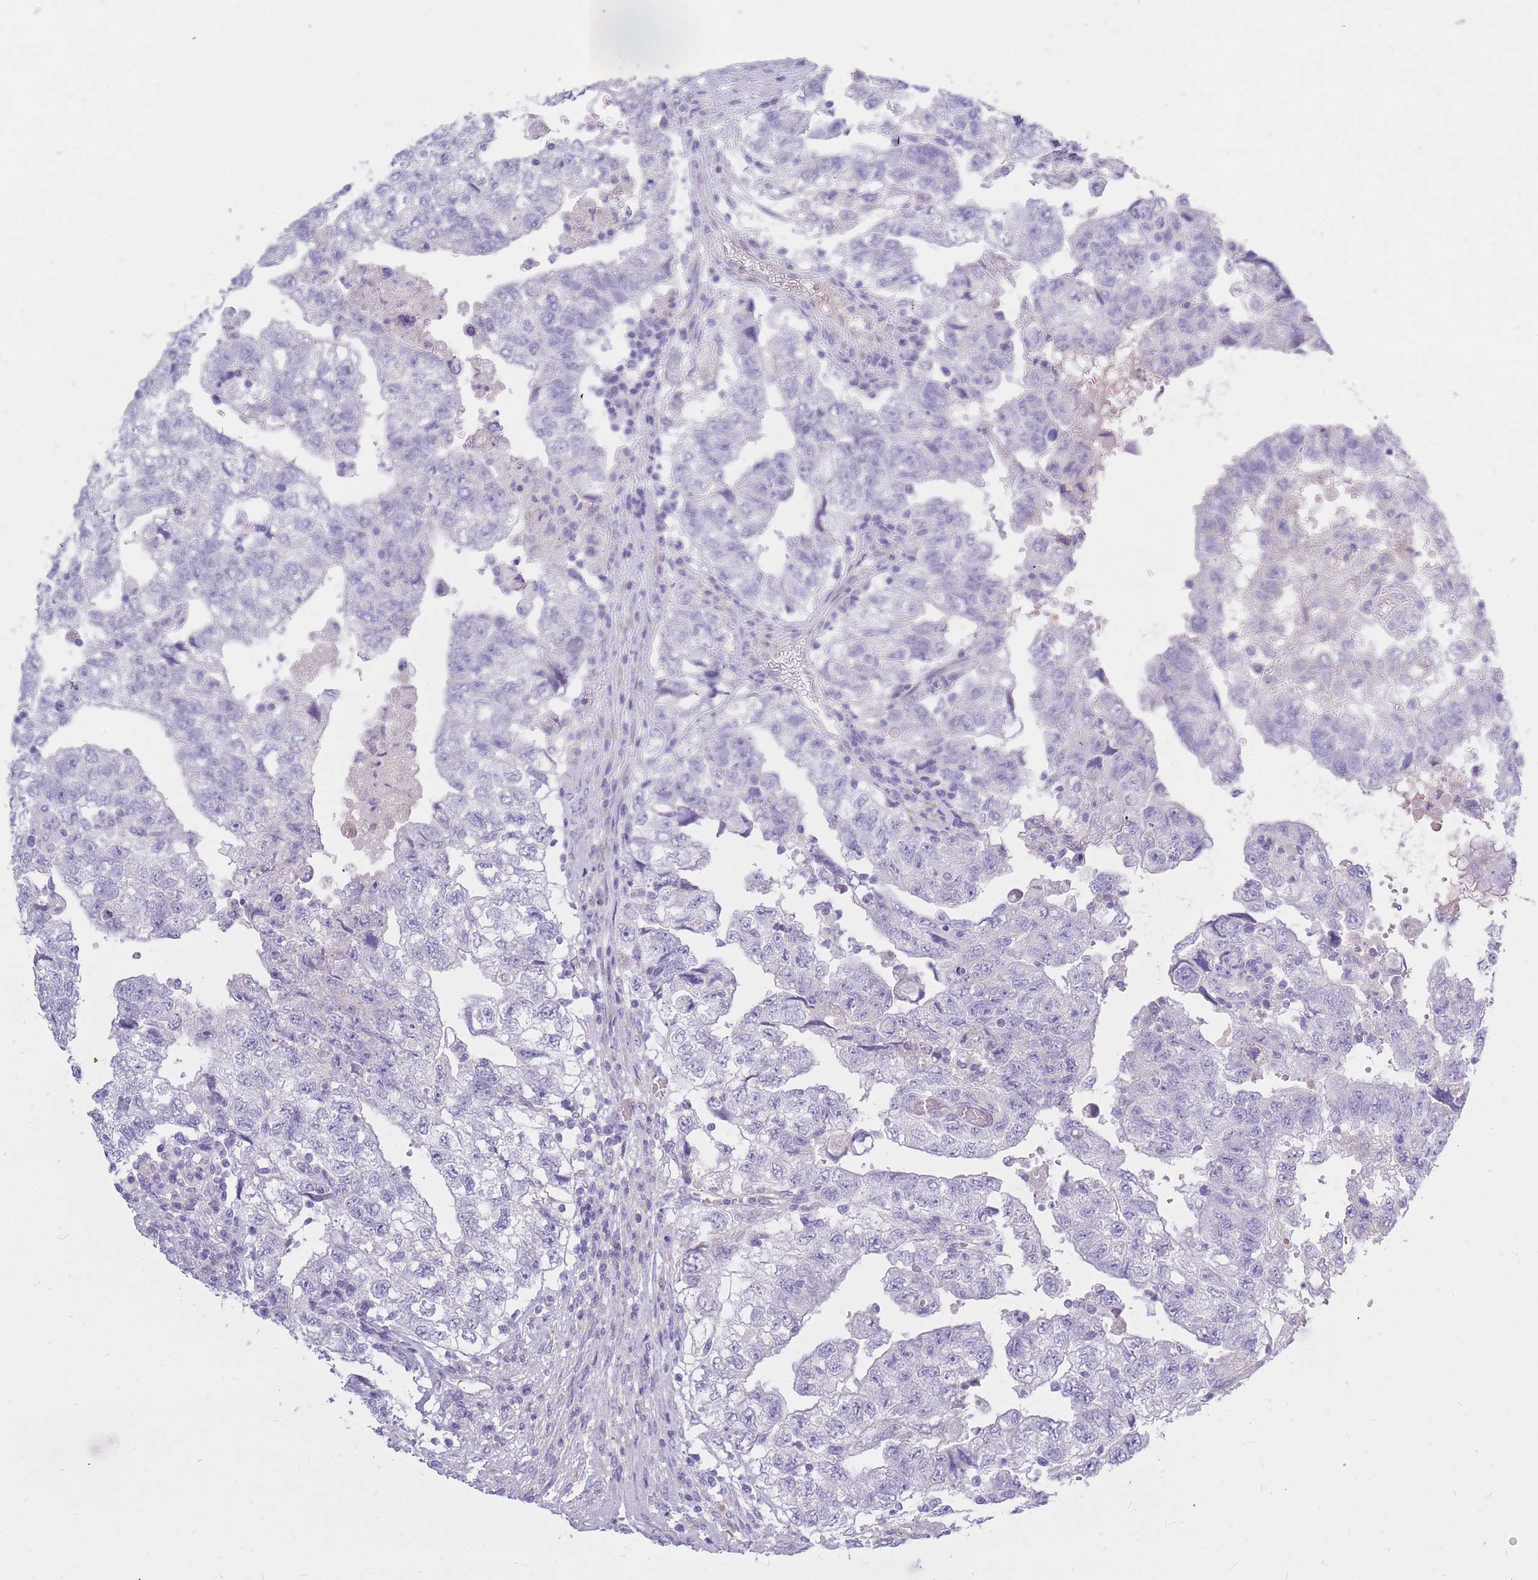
{"staining": {"intensity": "negative", "quantity": "none", "location": "none"}, "tissue": "testis cancer", "cell_type": "Tumor cells", "image_type": "cancer", "snomed": [{"axis": "morphology", "description": "Carcinoma, Embryonal, NOS"}, {"axis": "topography", "description": "Testis"}], "caption": "Immunohistochemical staining of human testis cancer shows no significant expression in tumor cells.", "gene": "TPSD1", "patient": {"sex": "male", "age": 36}}